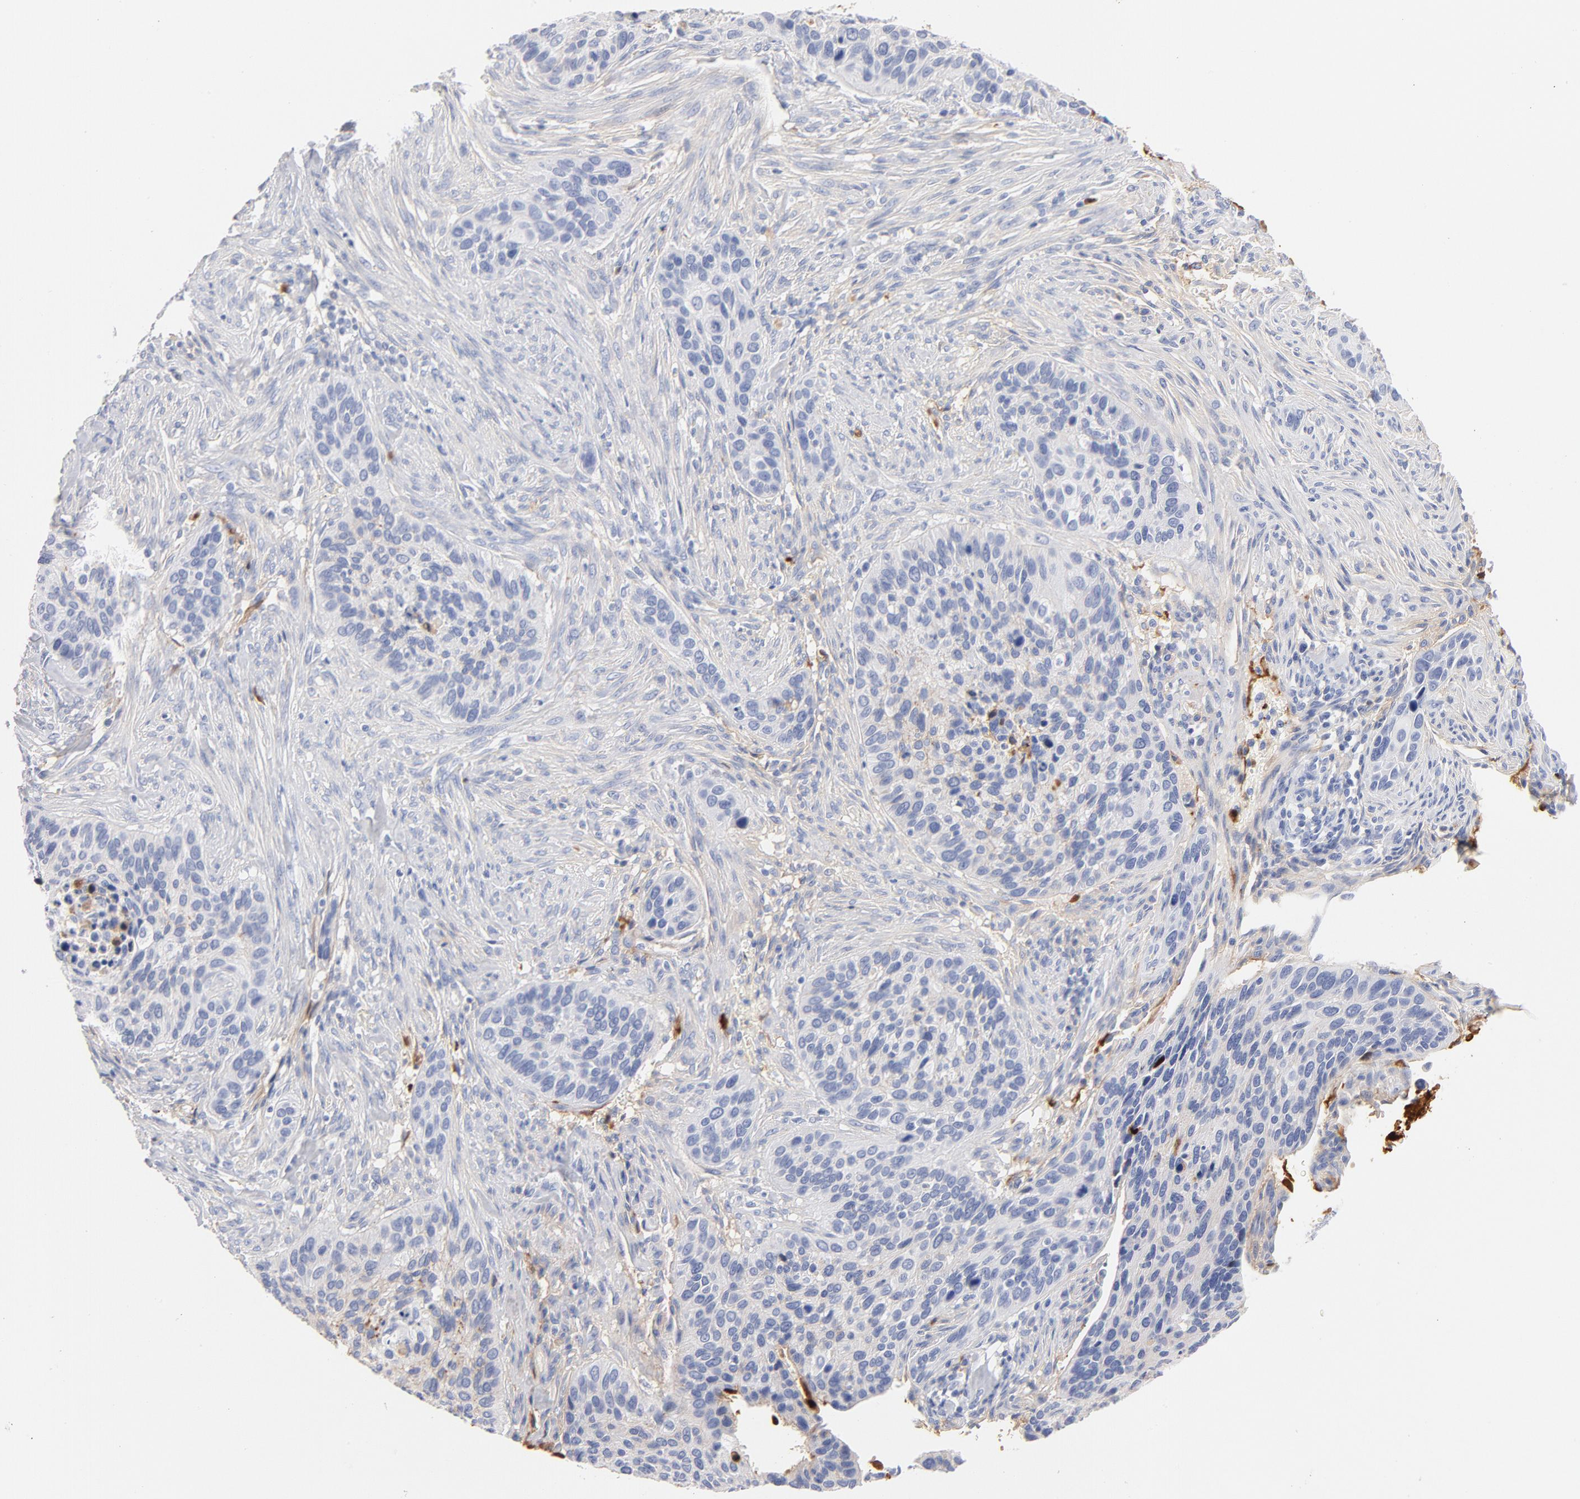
{"staining": {"intensity": "negative", "quantity": "none", "location": "none"}, "tissue": "cervical cancer", "cell_type": "Tumor cells", "image_type": "cancer", "snomed": [{"axis": "morphology", "description": "Adenocarcinoma, NOS"}, {"axis": "topography", "description": "Cervix"}], "caption": "IHC photomicrograph of cervical cancer stained for a protein (brown), which exhibits no positivity in tumor cells. (DAB (3,3'-diaminobenzidine) IHC visualized using brightfield microscopy, high magnification).", "gene": "C3", "patient": {"sex": "female", "age": 29}}